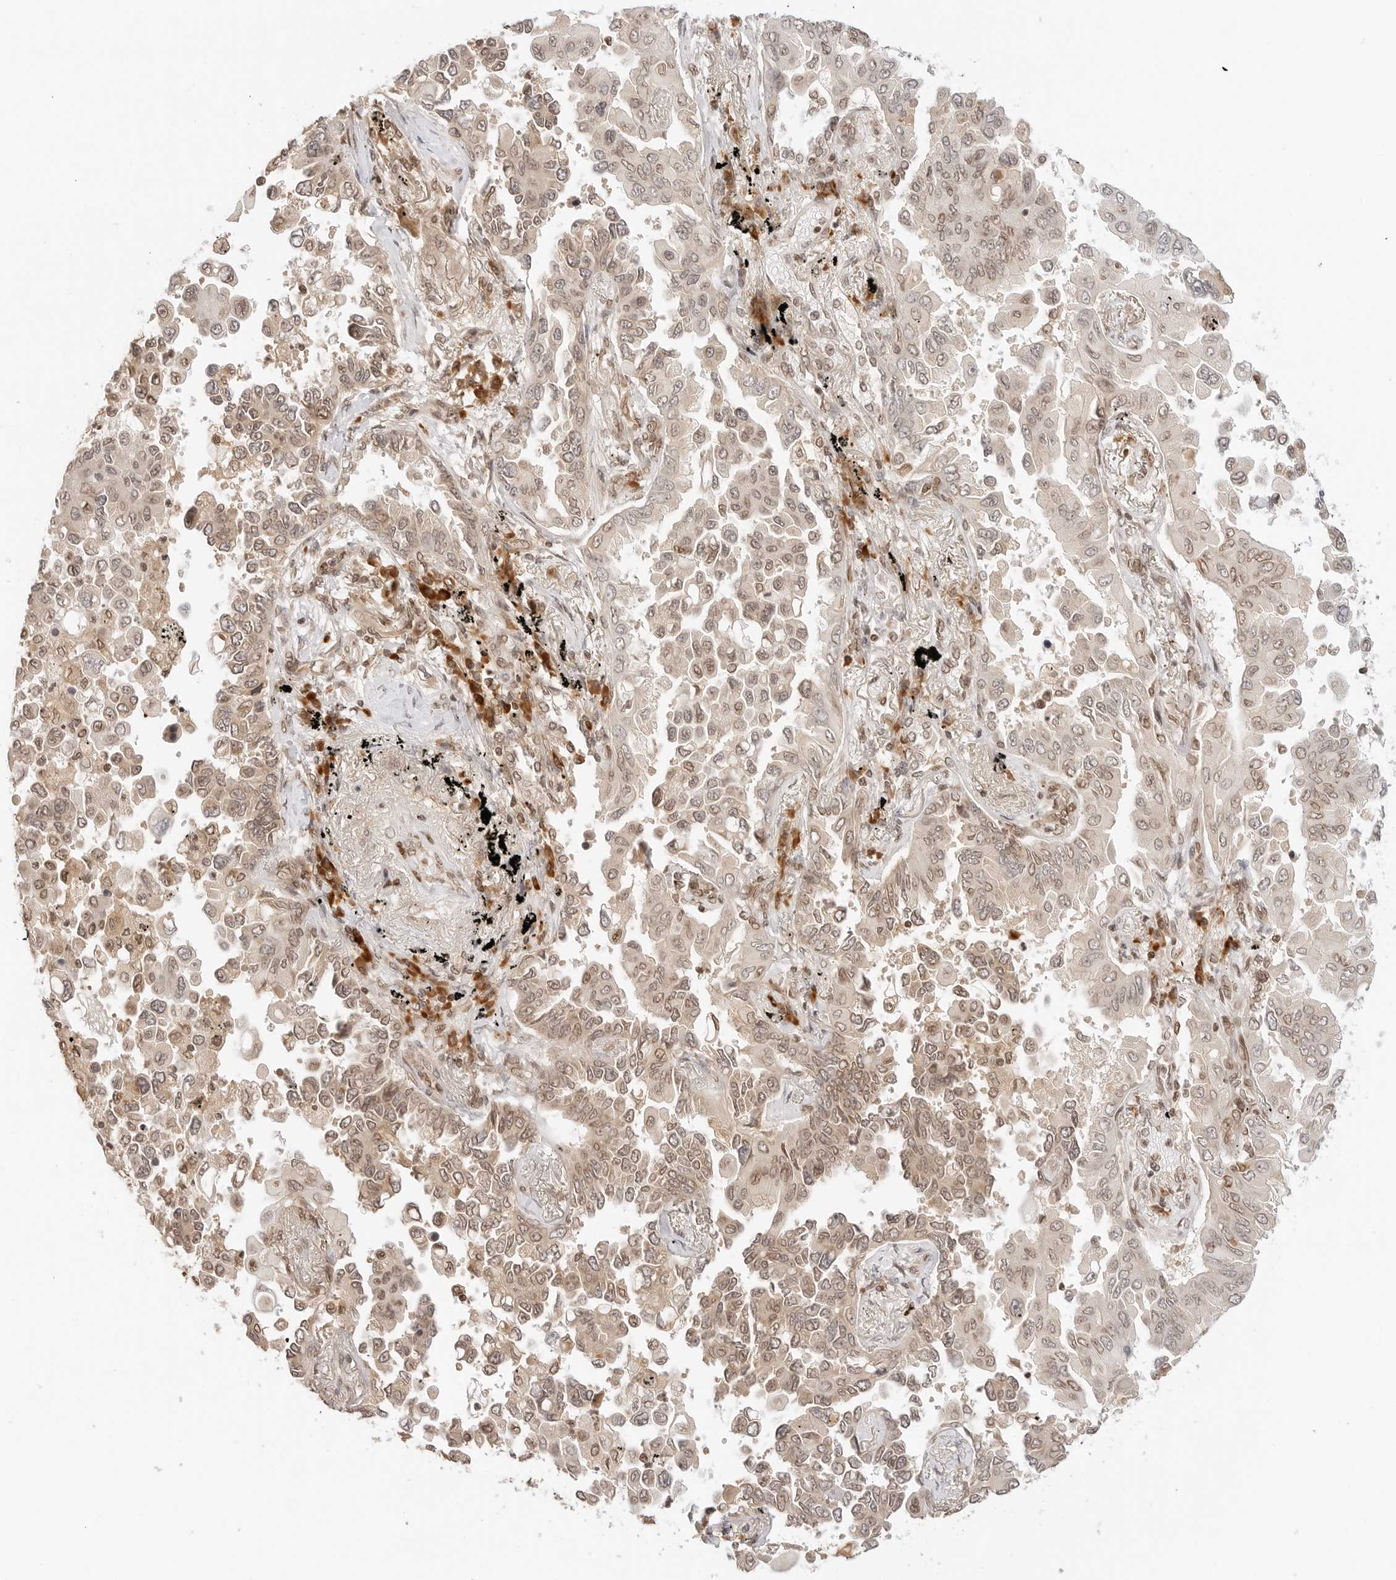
{"staining": {"intensity": "weak", "quantity": ">75%", "location": "nuclear"}, "tissue": "lung cancer", "cell_type": "Tumor cells", "image_type": "cancer", "snomed": [{"axis": "morphology", "description": "Adenocarcinoma, NOS"}, {"axis": "topography", "description": "Lung"}], "caption": "Human lung adenocarcinoma stained for a protein (brown) reveals weak nuclear positive staining in about >75% of tumor cells.", "gene": "POLH", "patient": {"sex": "female", "age": 67}}